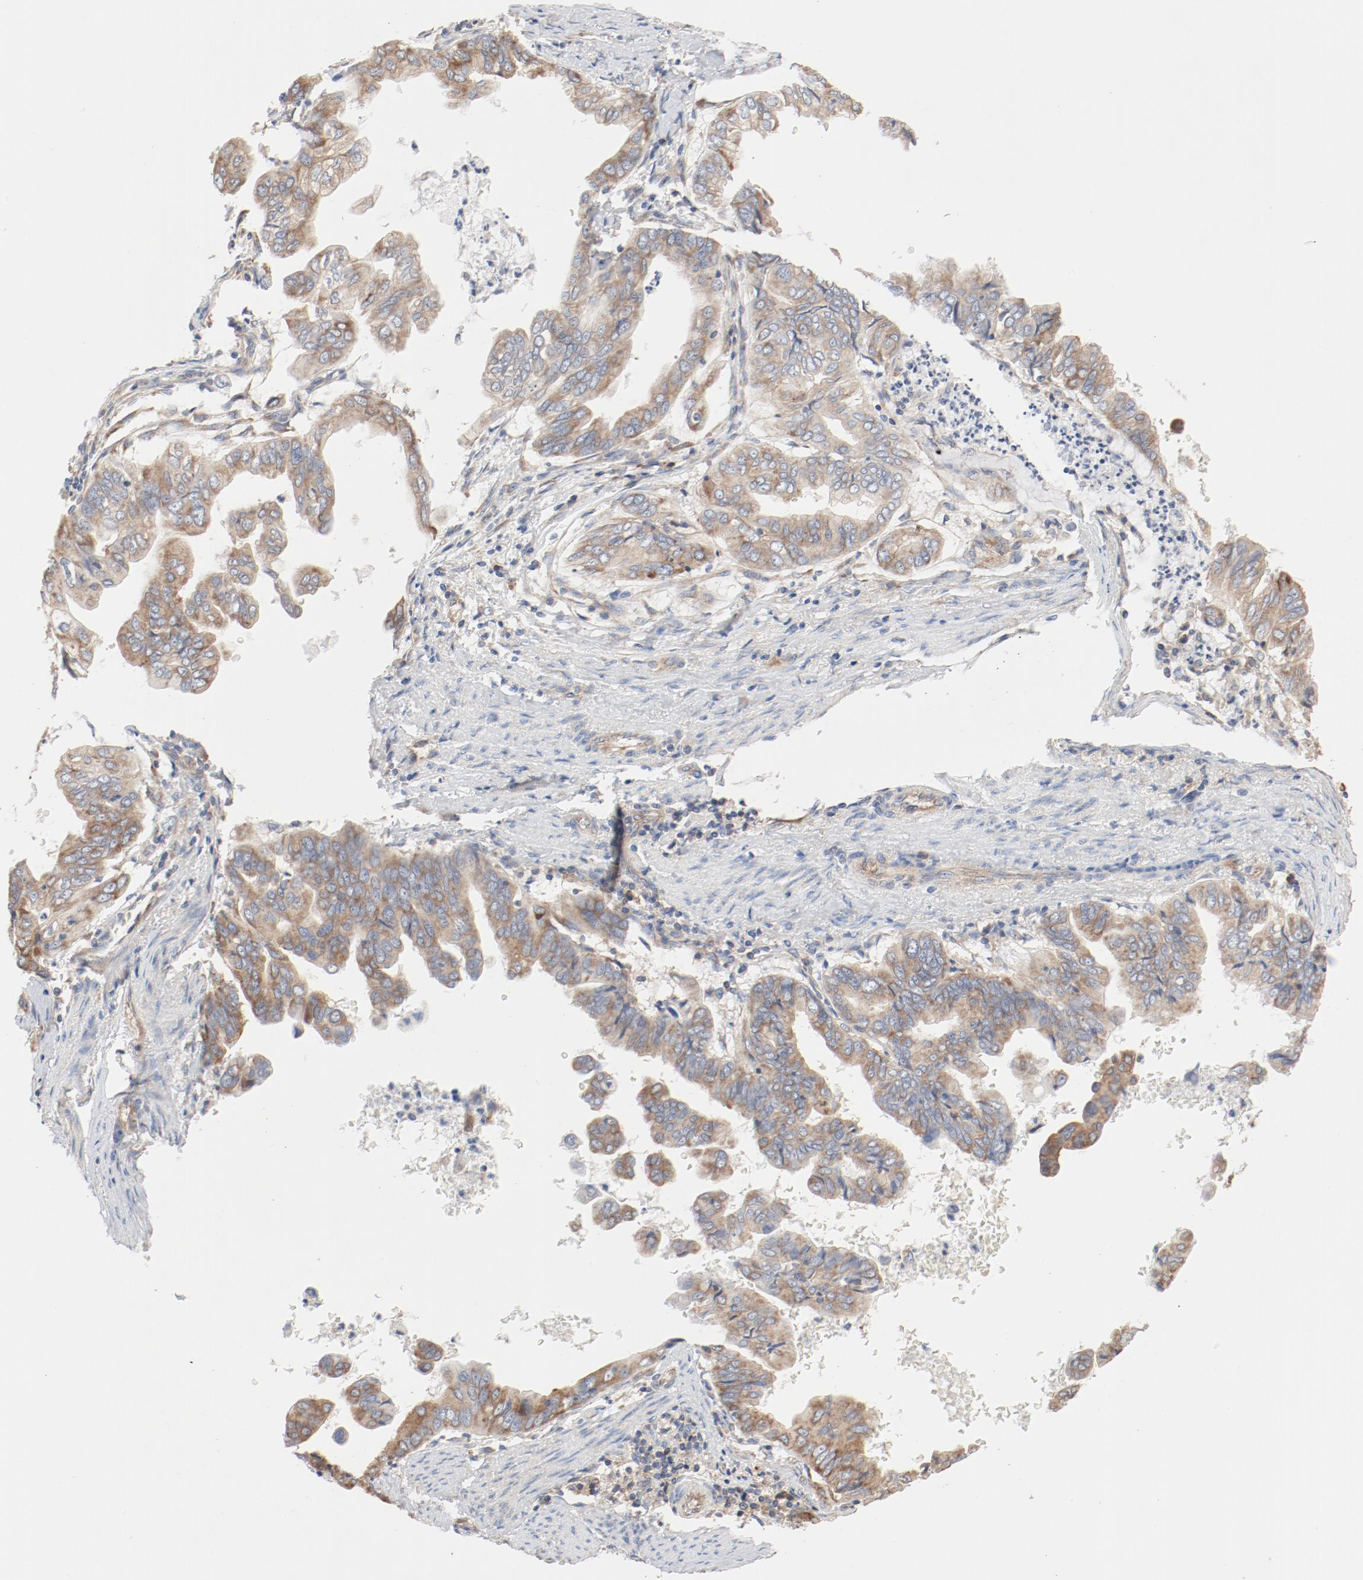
{"staining": {"intensity": "moderate", "quantity": ">75%", "location": "cytoplasmic/membranous"}, "tissue": "stomach cancer", "cell_type": "Tumor cells", "image_type": "cancer", "snomed": [{"axis": "morphology", "description": "Adenocarcinoma, NOS"}, {"axis": "topography", "description": "Stomach, upper"}], "caption": "Stomach cancer (adenocarcinoma) was stained to show a protein in brown. There is medium levels of moderate cytoplasmic/membranous expression in about >75% of tumor cells.", "gene": "RPS6", "patient": {"sex": "male", "age": 80}}